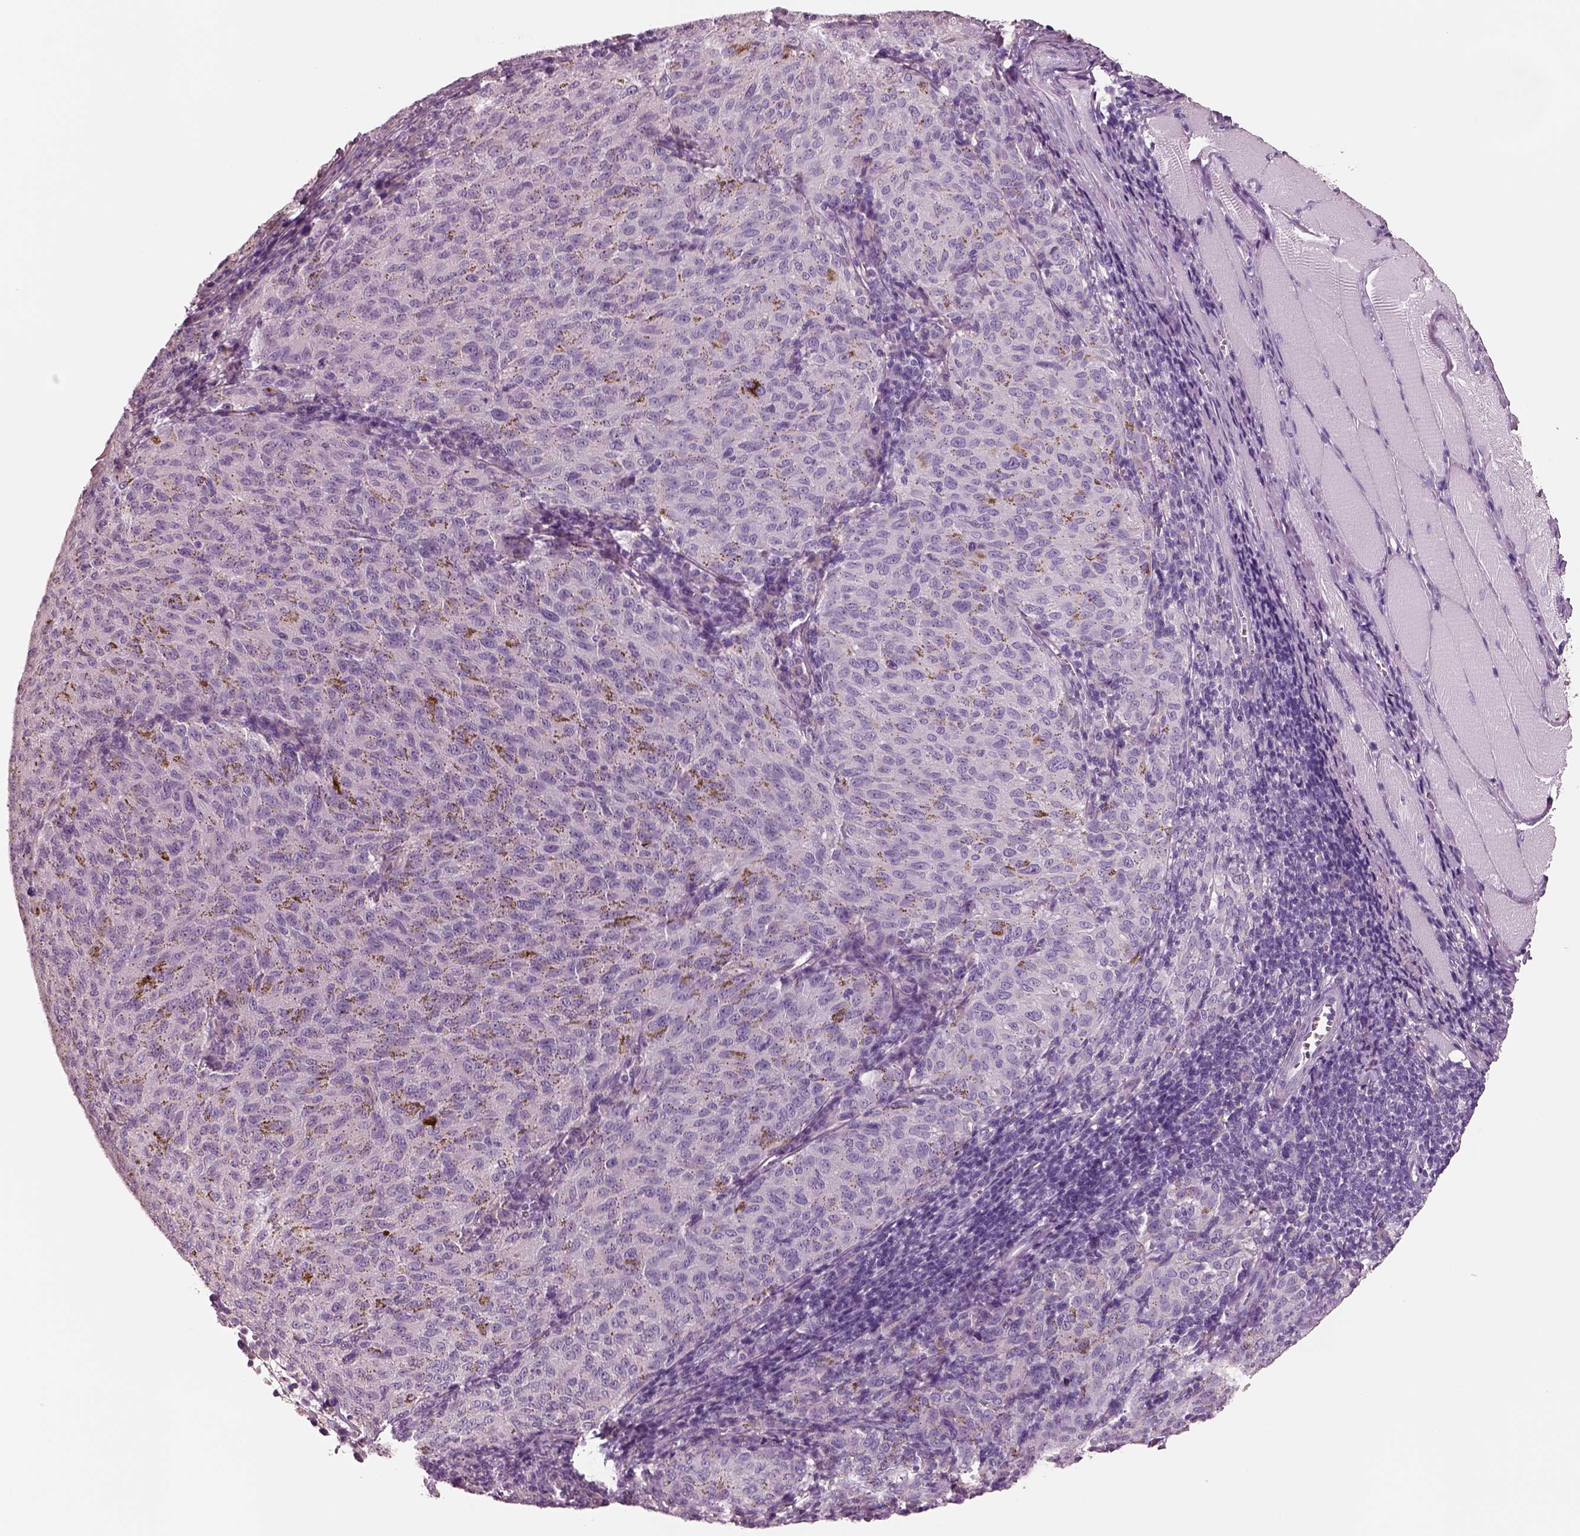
{"staining": {"intensity": "negative", "quantity": "none", "location": "none"}, "tissue": "melanoma", "cell_type": "Tumor cells", "image_type": "cancer", "snomed": [{"axis": "morphology", "description": "Malignant melanoma, NOS"}, {"axis": "topography", "description": "Skin"}], "caption": "Tumor cells show no significant positivity in melanoma.", "gene": "PNOC", "patient": {"sex": "female", "age": 72}}